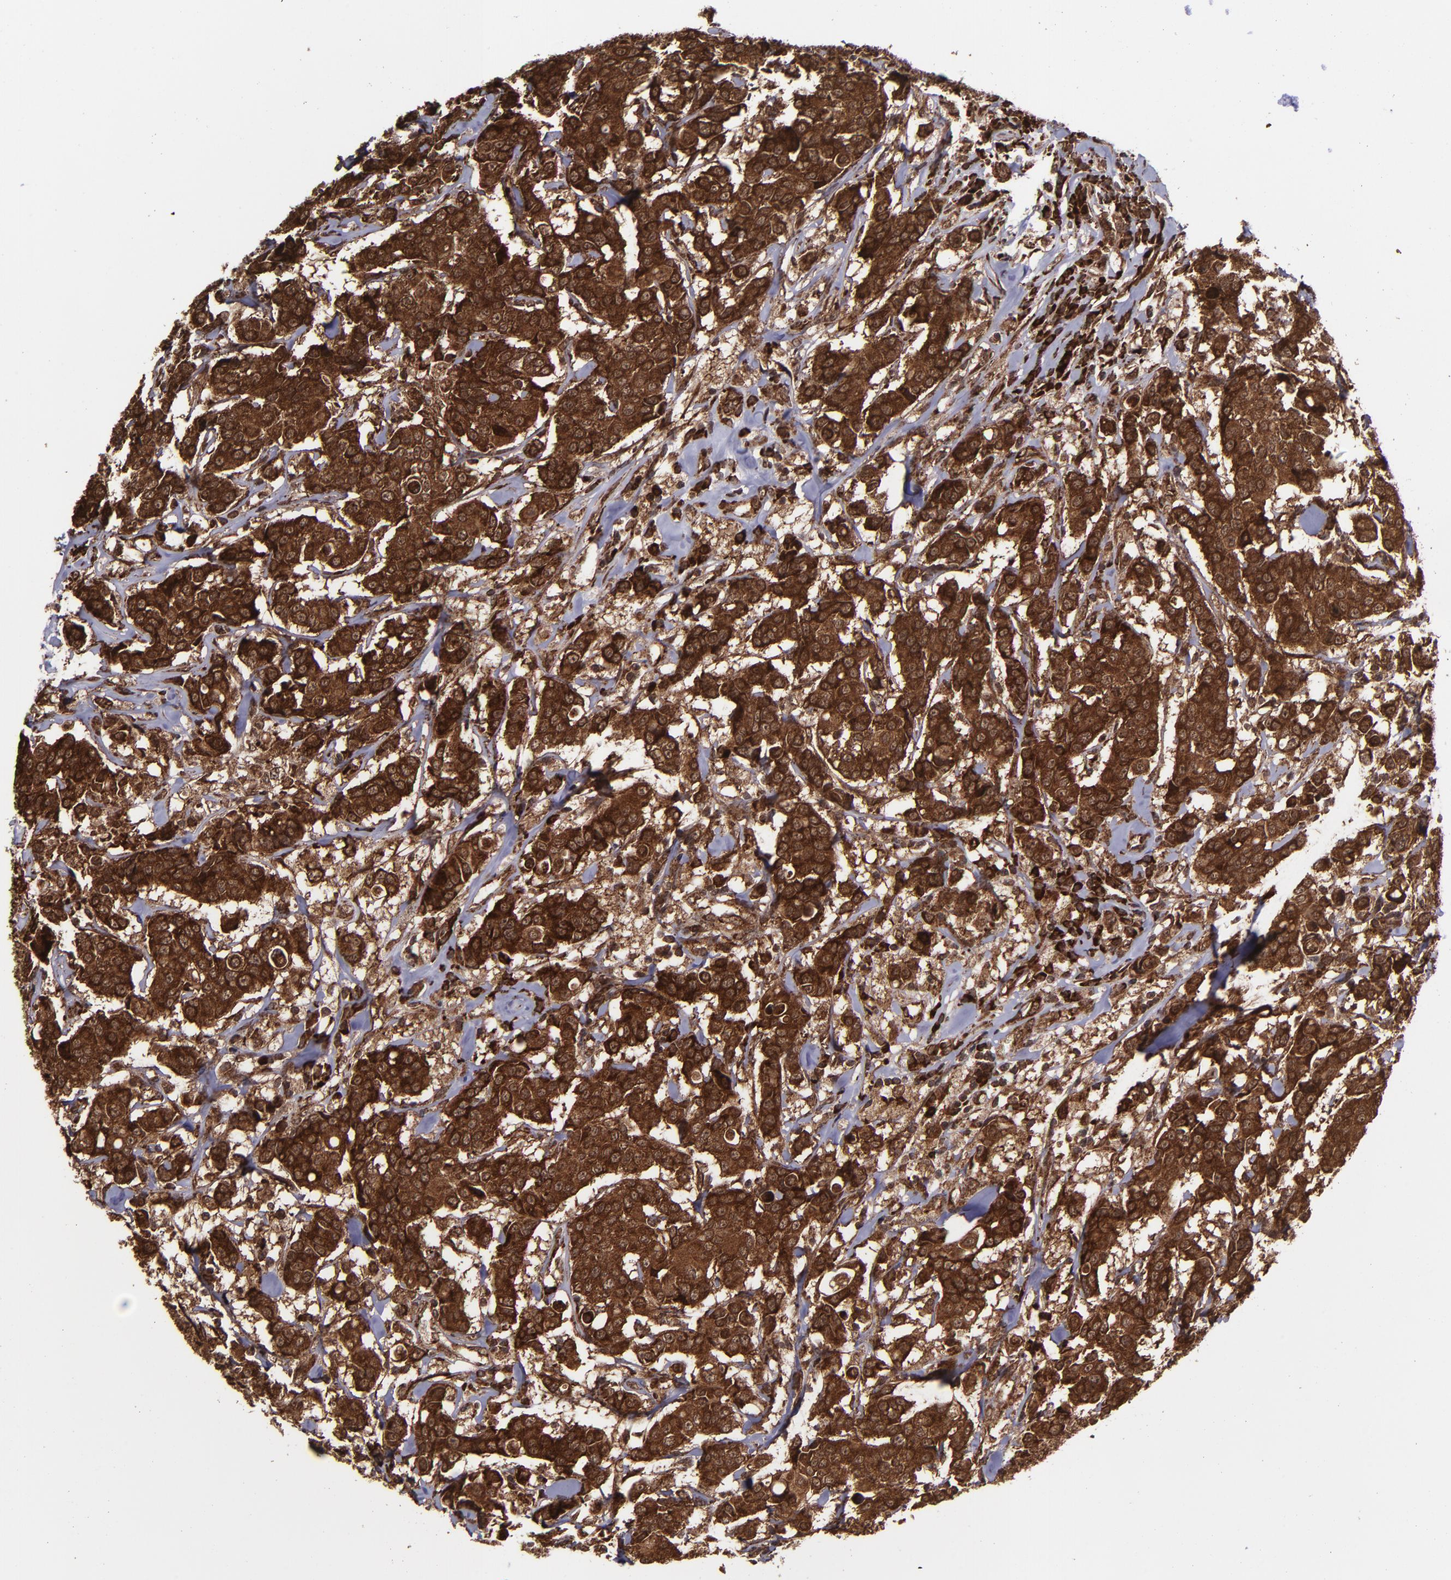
{"staining": {"intensity": "strong", "quantity": ">75%", "location": "cytoplasmic/membranous,nuclear"}, "tissue": "breast cancer", "cell_type": "Tumor cells", "image_type": "cancer", "snomed": [{"axis": "morphology", "description": "Duct carcinoma"}, {"axis": "topography", "description": "Breast"}], "caption": "Strong cytoplasmic/membranous and nuclear protein positivity is seen in about >75% of tumor cells in breast cancer. The protein is shown in brown color, while the nuclei are stained blue.", "gene": "EIF4ENIF1", "patient": {"sex": "female", "age": 27}}